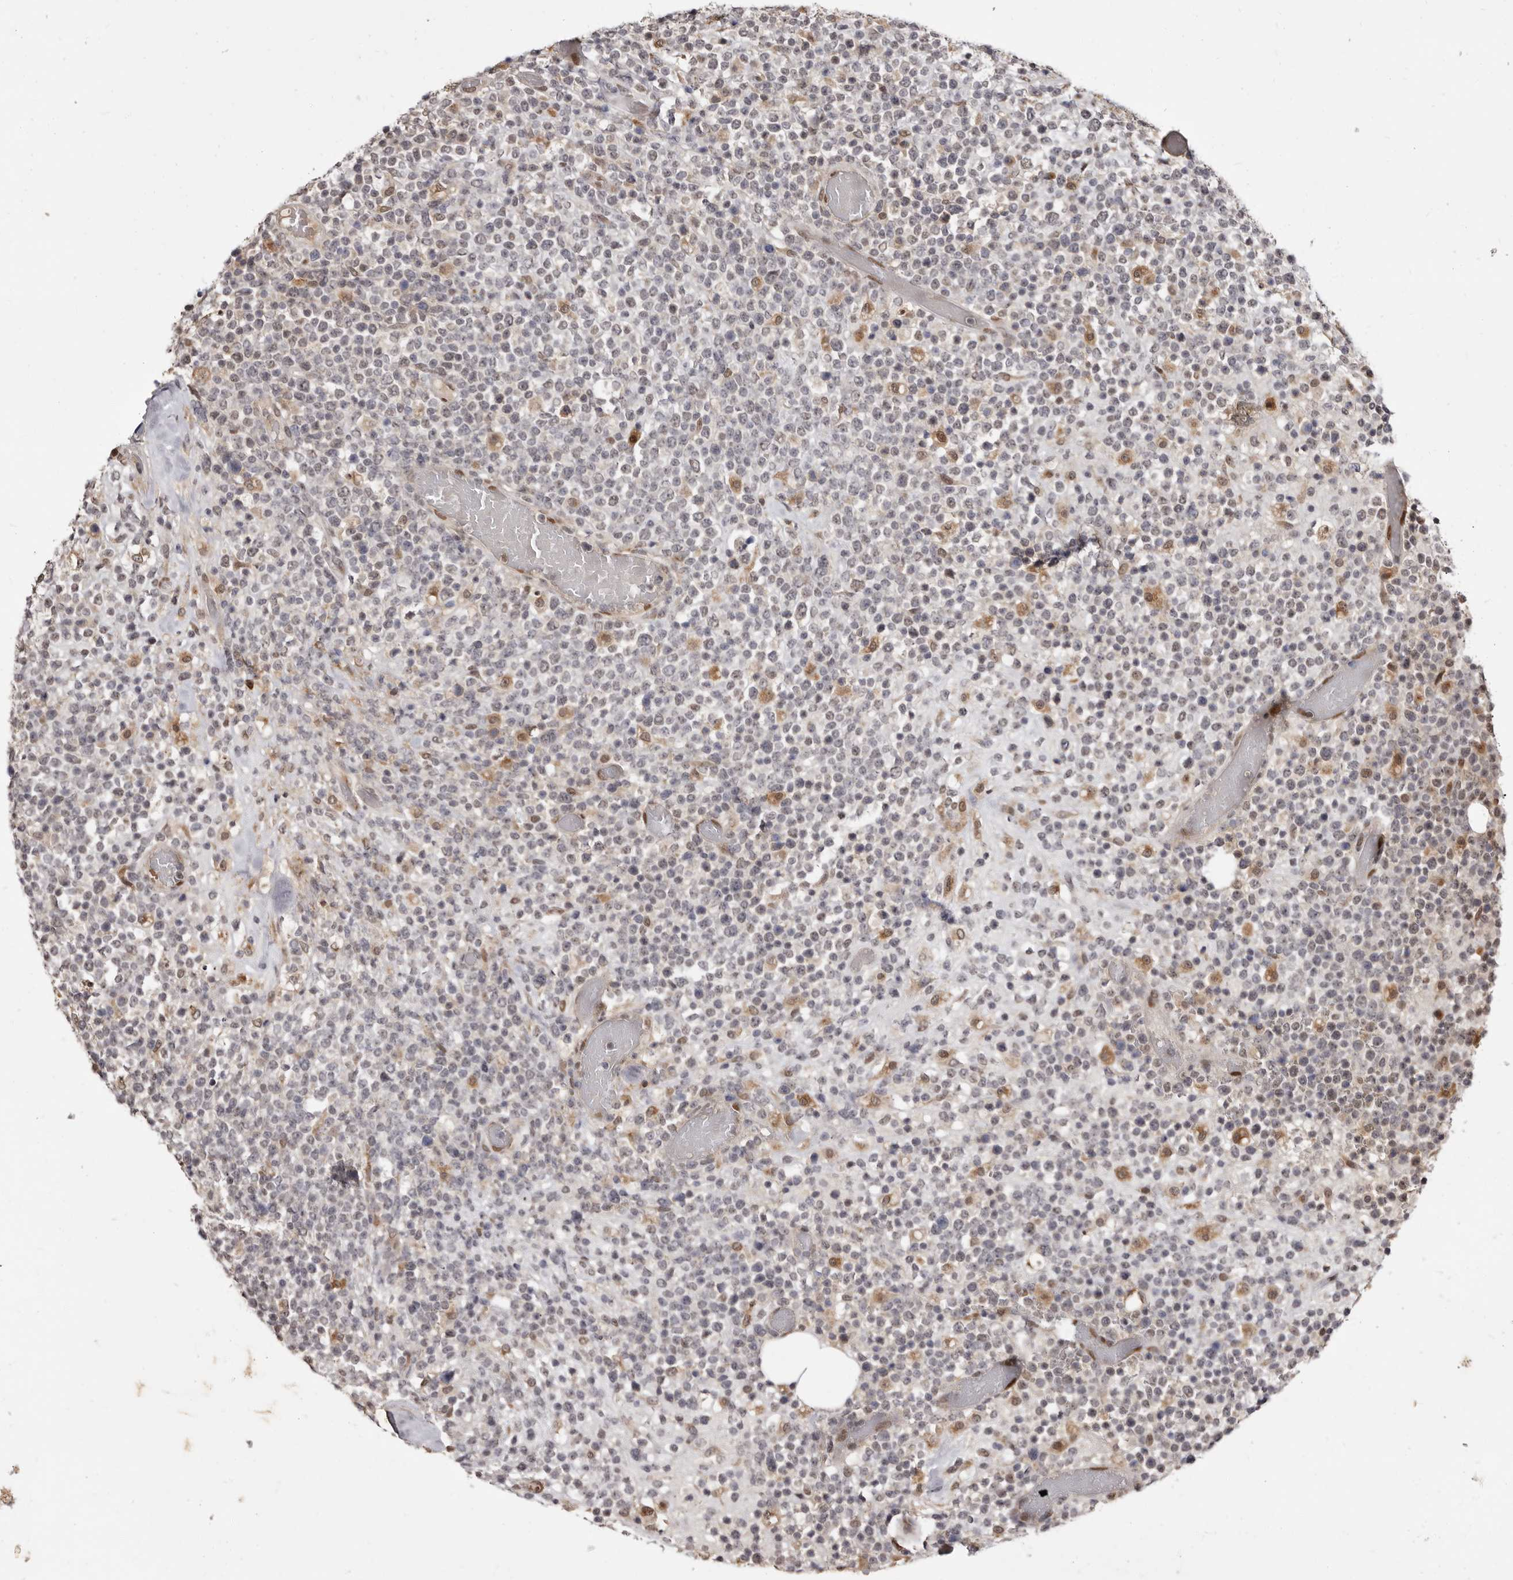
{"staining": {"intensity": "negative", "quantity": "none", "location": "none"}, "tissue": "lymphoma", "cell_type": "Tumor cells", "image_type": "cancer", "snomed": [{"axis": "morphology", "description": "Malignant lymphoma, non-Hodgkin's type, High grade"}, {"axis": "topography", "description": "Colon"}], "caption": "Tumor cells show no significant protein expression in malignant lymphoma, non-Hodgkin's type (high-grade). (Immunohistochemistry (ihc), brightfield microscopy, high magnification).", "gene": "ZNF326", "patient": {"sex": "female", "age": 53}}